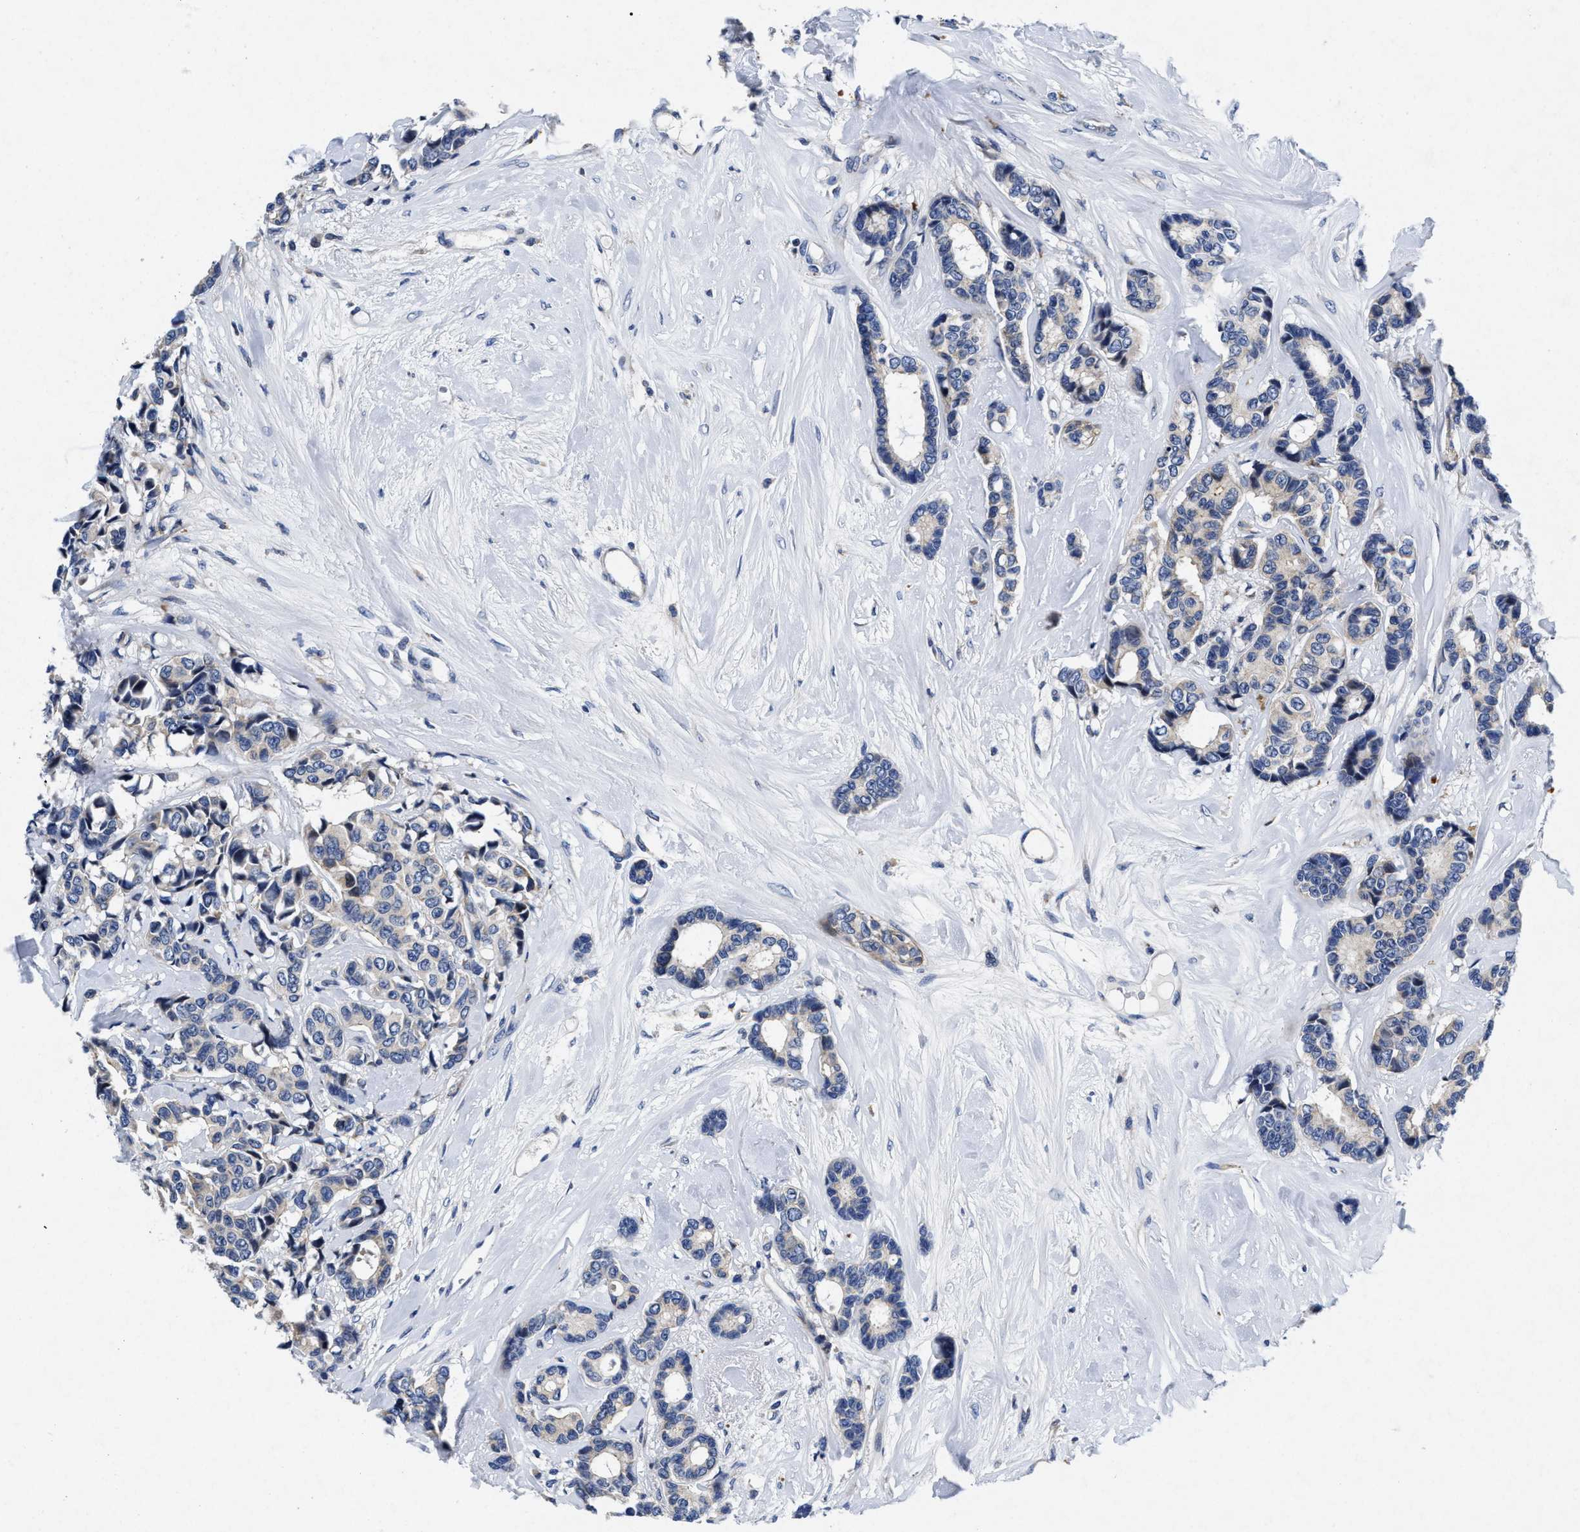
{"staining": {"intensity": "negative", "quantity": "none", "location": "none"}, "tissue": "breast cancer", "cell_type": "Tumor cells", "image_type": "cancer", "snomed": [{"axis": "morphology", "description": "Duct carcinoma"}, {"axis": "topography", "description": "Breast"}], "caption": "Immunohistochemical staining of human breast cancer (intraductal carcinoma) exhibits no significant expression in tumor cells. The staining was performed using DAB to visualize the protein expression in brown, while the nuclei were stained in blue with hematoxylin (Magnification: 20x).", "gene": "LAD1", "patient": {"sex": "female", "age": 87}}